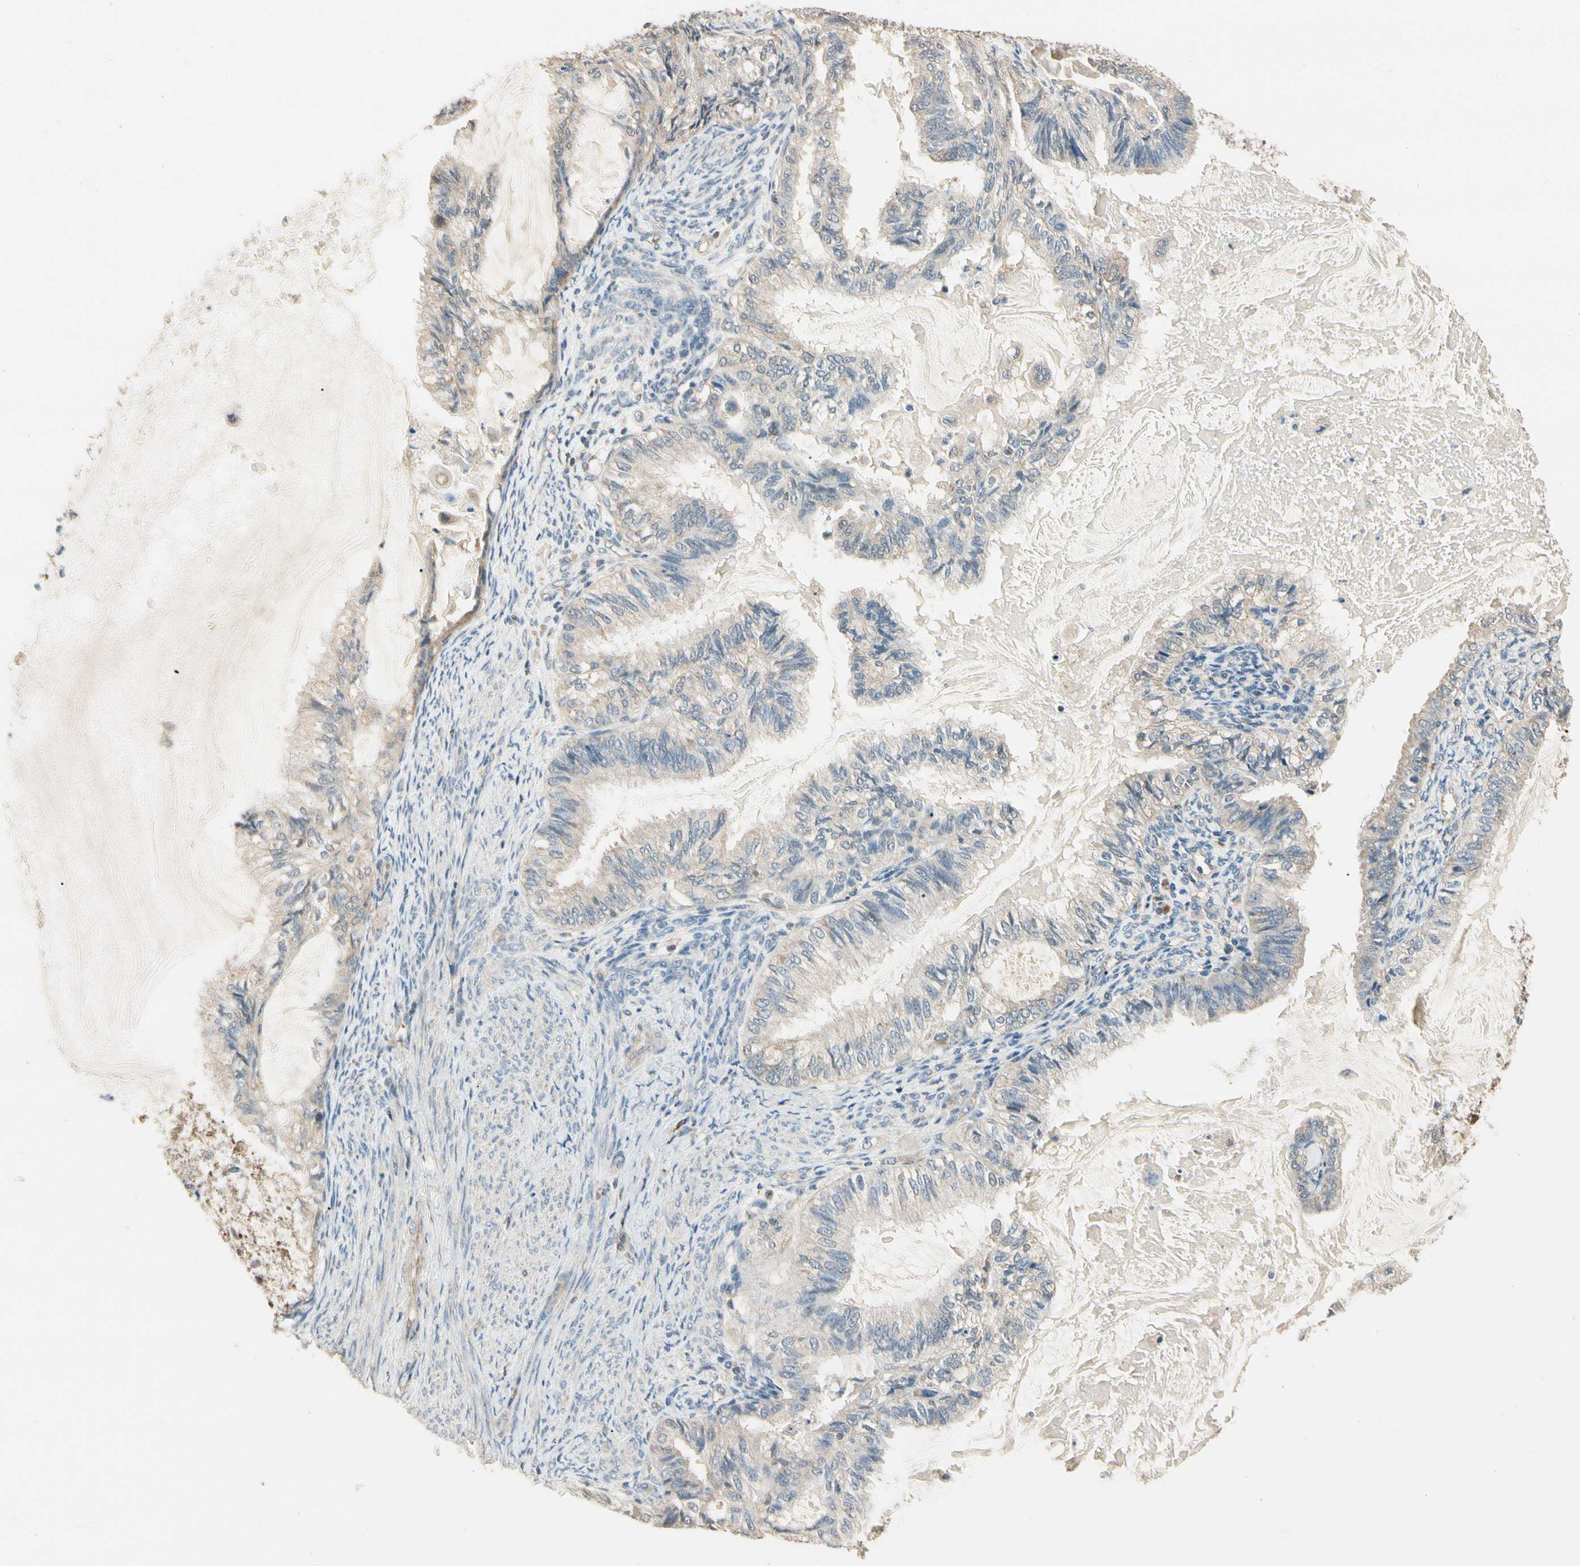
{"staining": {"intensity": "weak", "quantity": "25%-75%", "location": "cytoplasmic/membranous"}, "tissue": "cervical cancer", "cell_type": "Tumor cells", "image_type": "cancer", "snomed": [{"axis": "morphology", "description": "Normal tissue, NOS"}, {"axis": "morphology", "description": "Adenocarcinoma, NOS"}, {"axis": "topography", "description": "Cervix"}, {"axis": "topography", "description": "Endometrium"}], "caption": "The histopathology image reveals a brown stain indicating the presence of a protein in the cytoplasmic/membranous of tumor cells in cervical cancer (adenocarcinoma).", "gene": "CDH6", "patient": {"sex": "female", "age": 86}}